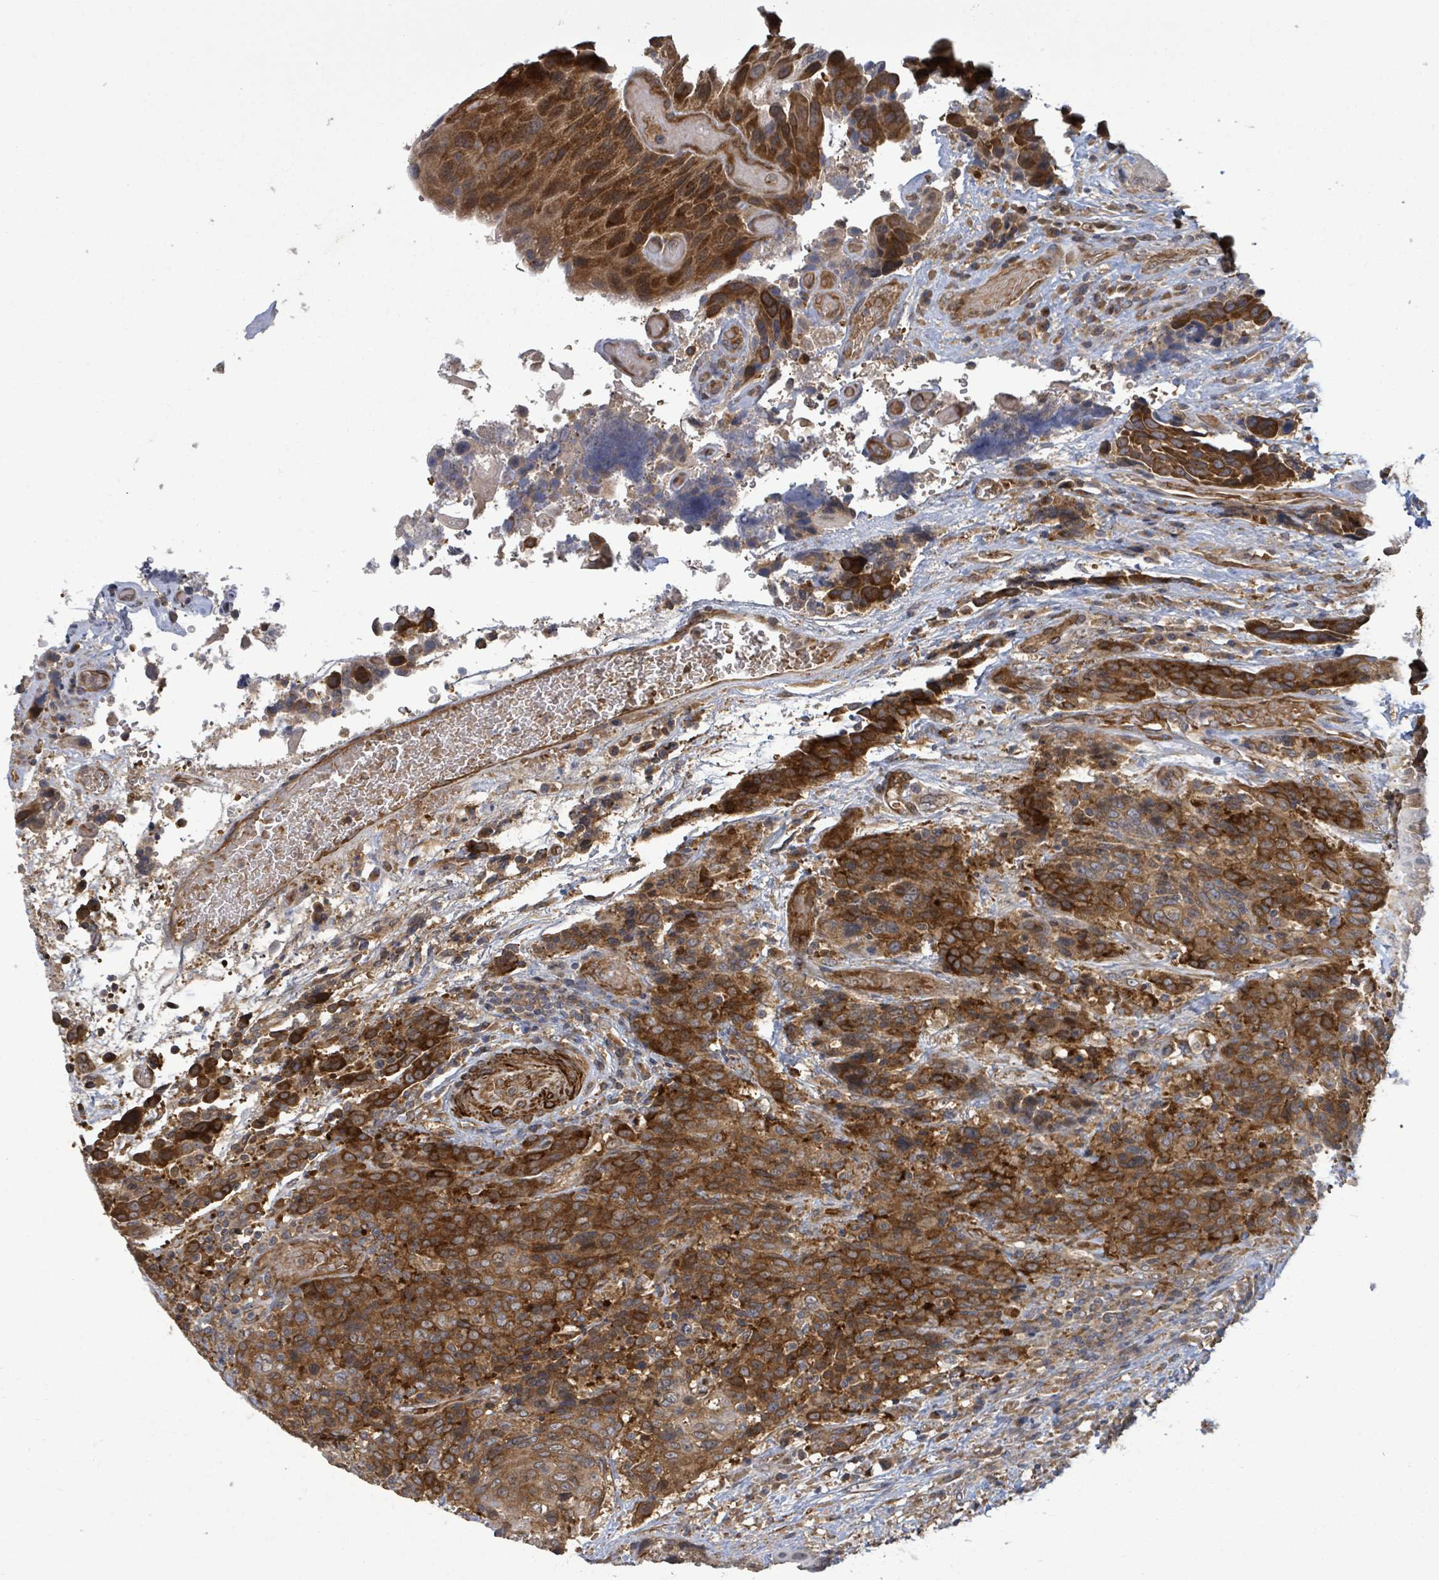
{"staining": {"intensity": "strong", "quantity": ">75%", "location": "cytoplasmic/membranous"}, "tissue": "urothelial cancer", "cell_type": "Tumor cells", "image_type": "cancer", "snomed": [{"axis": "morphology", "description": "Urothelial carcinoma, High grade"}, {"axis": "topography", "description": "Urinary bladder"}], "caption": "This photomicrograph shows immunohistochemistry staining of high-grade urothelial carcinoma, with high strong cytoplasmic/membranous expression in about >75% of tumor cells.", "gene": "MAP3K6", "patient": {"sex": "female", "age": 70}}